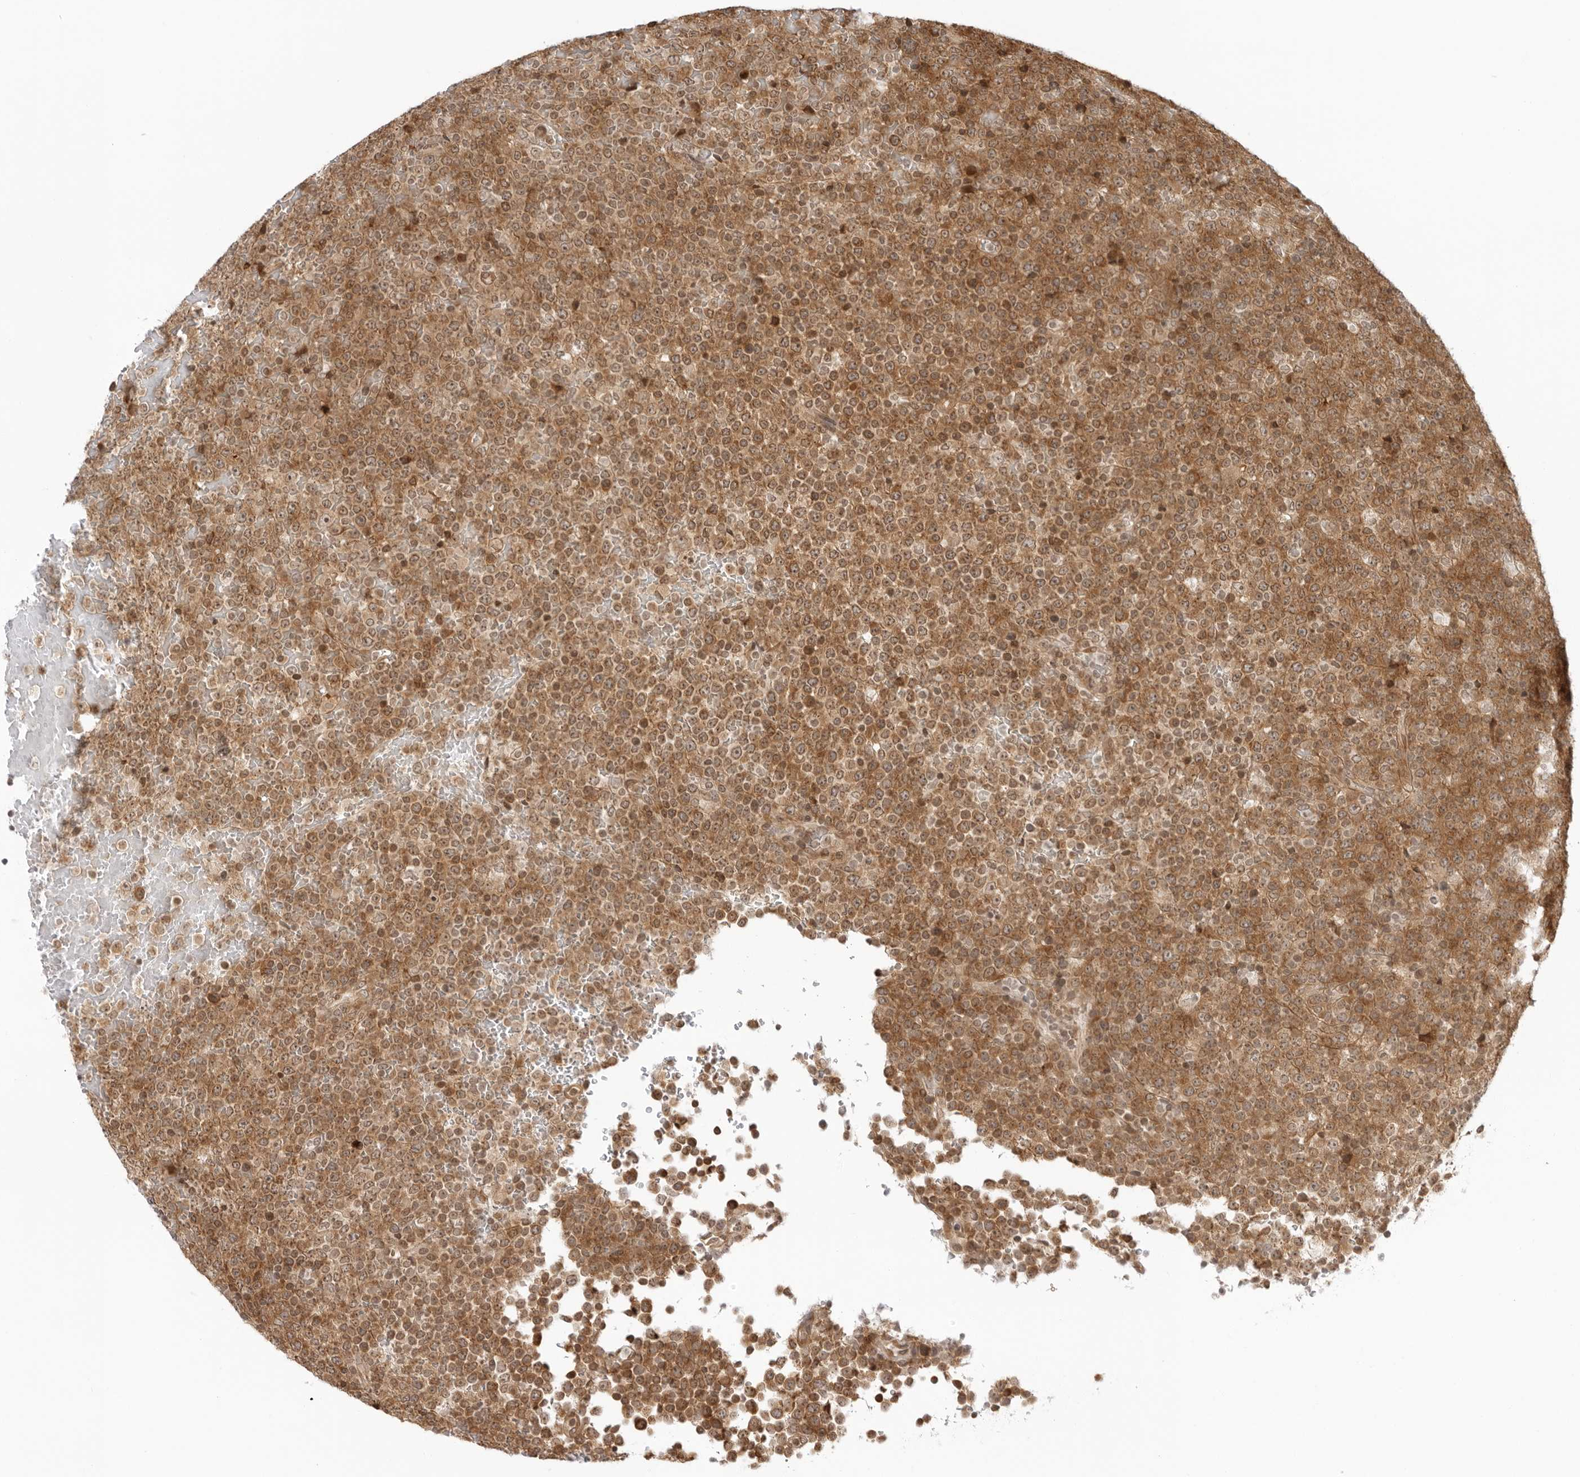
{"staining": {"intensity": "strong", "quantity": ">75%", "location": "cytoplasmic/membranous,nuclear"}, "tissue": "lymphoma", "cell_type": "Tumor cells", "image_type": "cancer", "snomed": [{"axis": "morphology", "description": "Malignant lymphoma, non-Hodgkin's type, High grade"}, {"axis": "topography", "description": "Lymph node"}], "caption": "Tumor cells show strong cytoplasmic/membranous and nuclear expression in approximately >75% of cells in high-grade malignant lymphoma, non-Hodgkin's type.", "gene": "PRRC2C", "patient": {"sex": "male", "age": 13}}